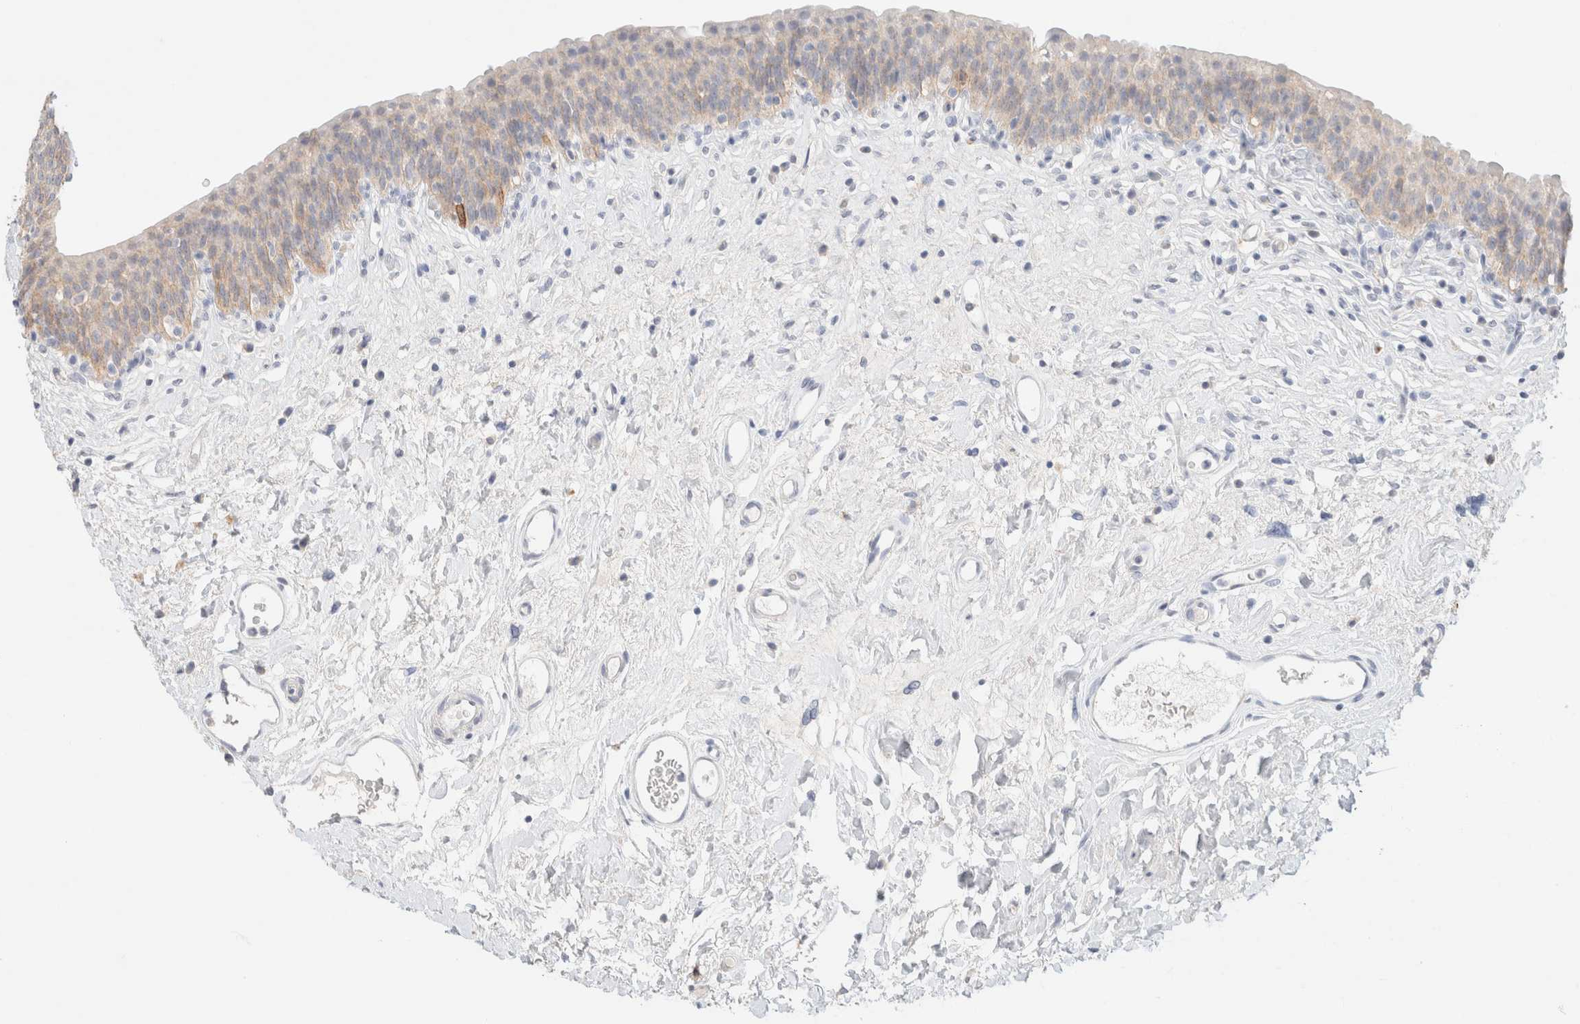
{"staining": {"intensity": "moderate", "quantity": "25%-75%", "location": "cytoplasmic/membranous"}, "tissue": "urinary bladder", "cell_type": "Urothelial cells", "image_type": "normal", "snomed": [{"axis": "morphology", "description": "Normal tissue, NOS"}, {"axis": "topography", "description": "Urinary bladder"}], "caption": "Protein expression analysis of unremarkable urinary bladder shows moderate cytoplasmic/membranous positivity in about 25%-75% of urothelial cells.", "gene": "CA12", "patient": {"sex": "male", "age": 83}}